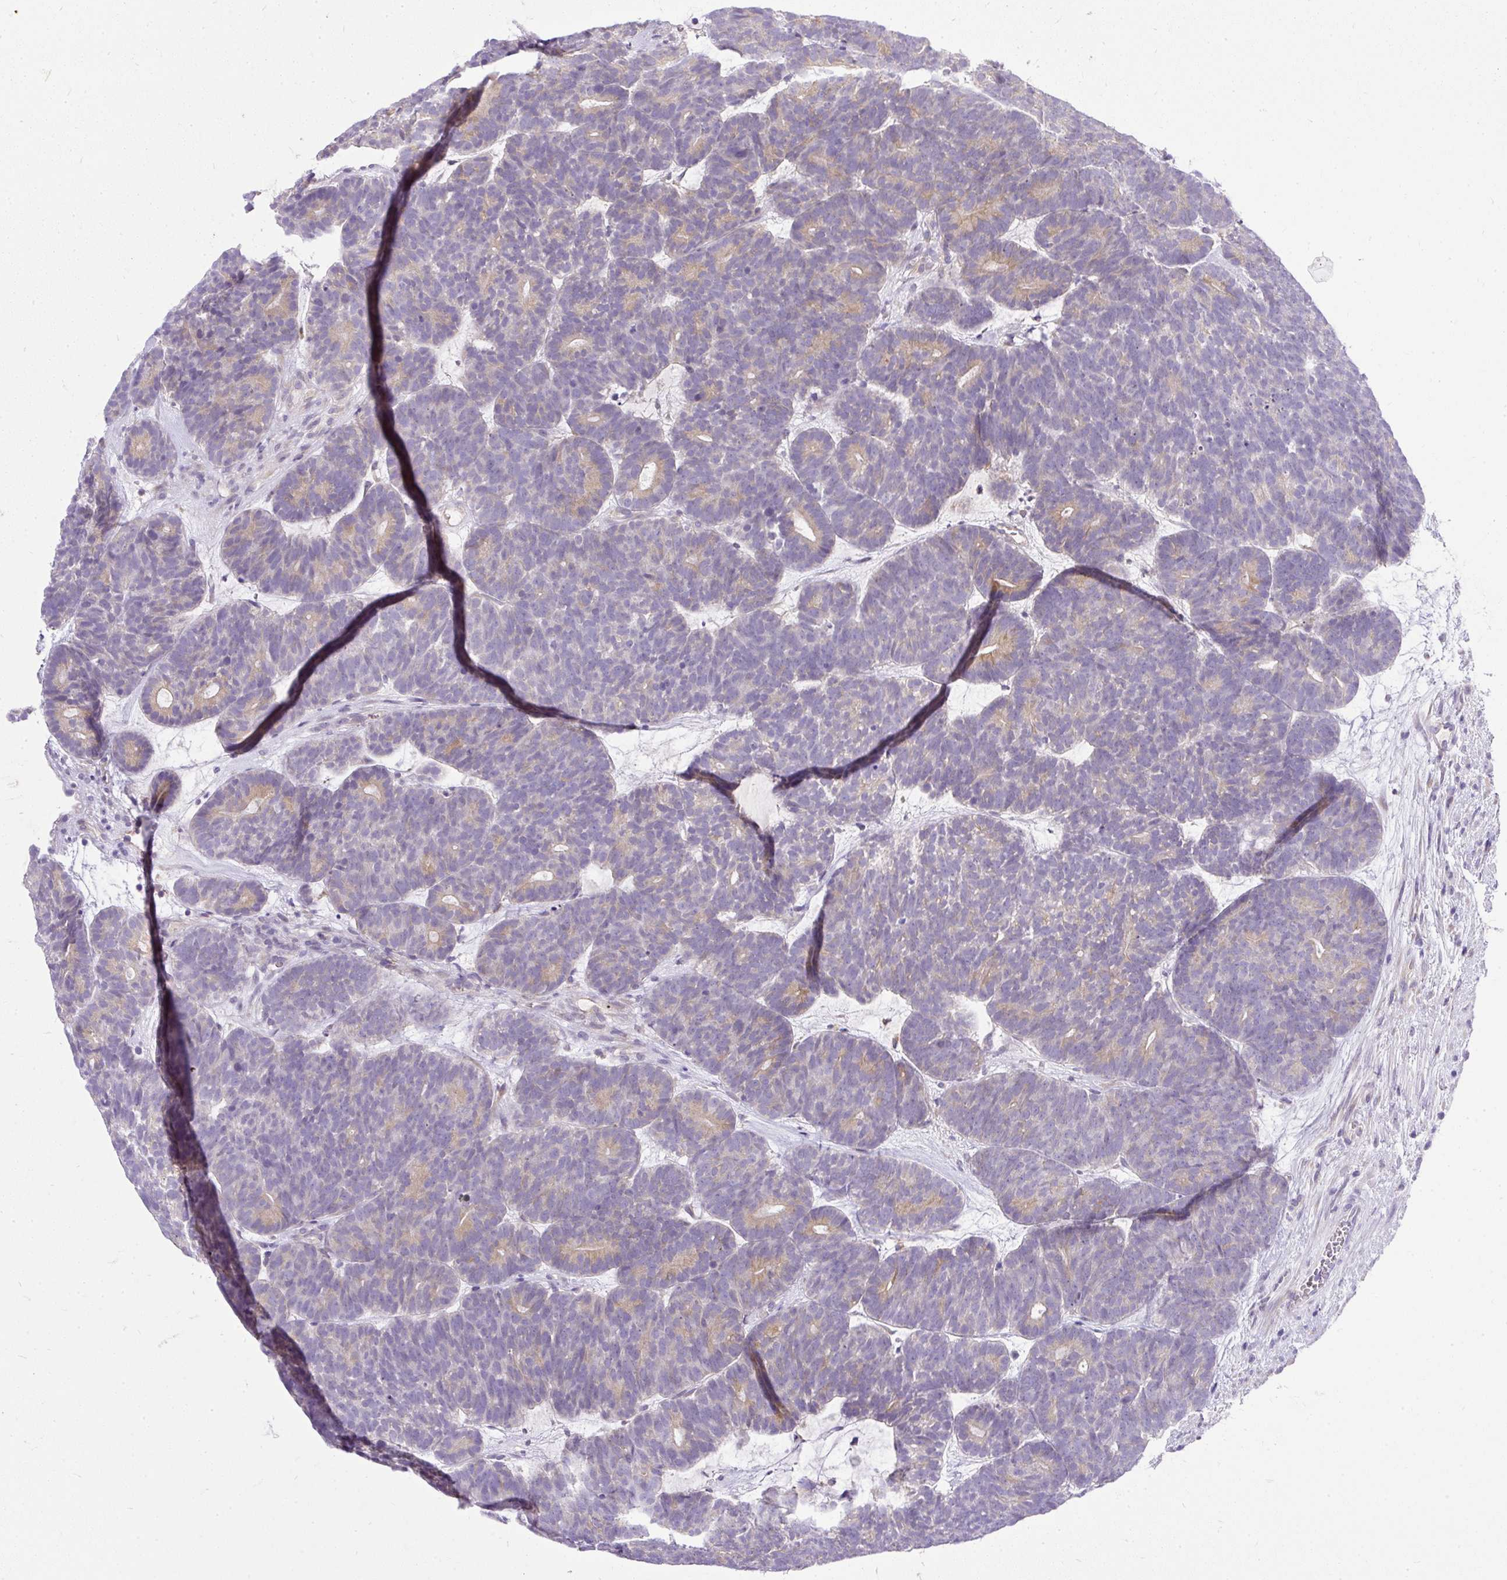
{"staining": {"intensity": "weak", "quantity": "25%-75%", "location": "cytoplasmic/membranous"}, "tissue": "head and neck cancer", "cell_type": "Tumor cells", "image_type": "cancer", "snomed": [{"axis": "morphology", "description": "Adenocarcinoma, NOS"}, {"axis": "topography", "description": "Head-Neck"}], "caption": "A high-resolution photomicrograph shows immunohistochemistry (IHC) staining of head and neck adenocarcinoma, which shows weak cytoplasmic/membranous staining in approximately 25%-75% of tumor cells.", "gene": "AMFR", "patient": {"sex": "female", "age": 81}}